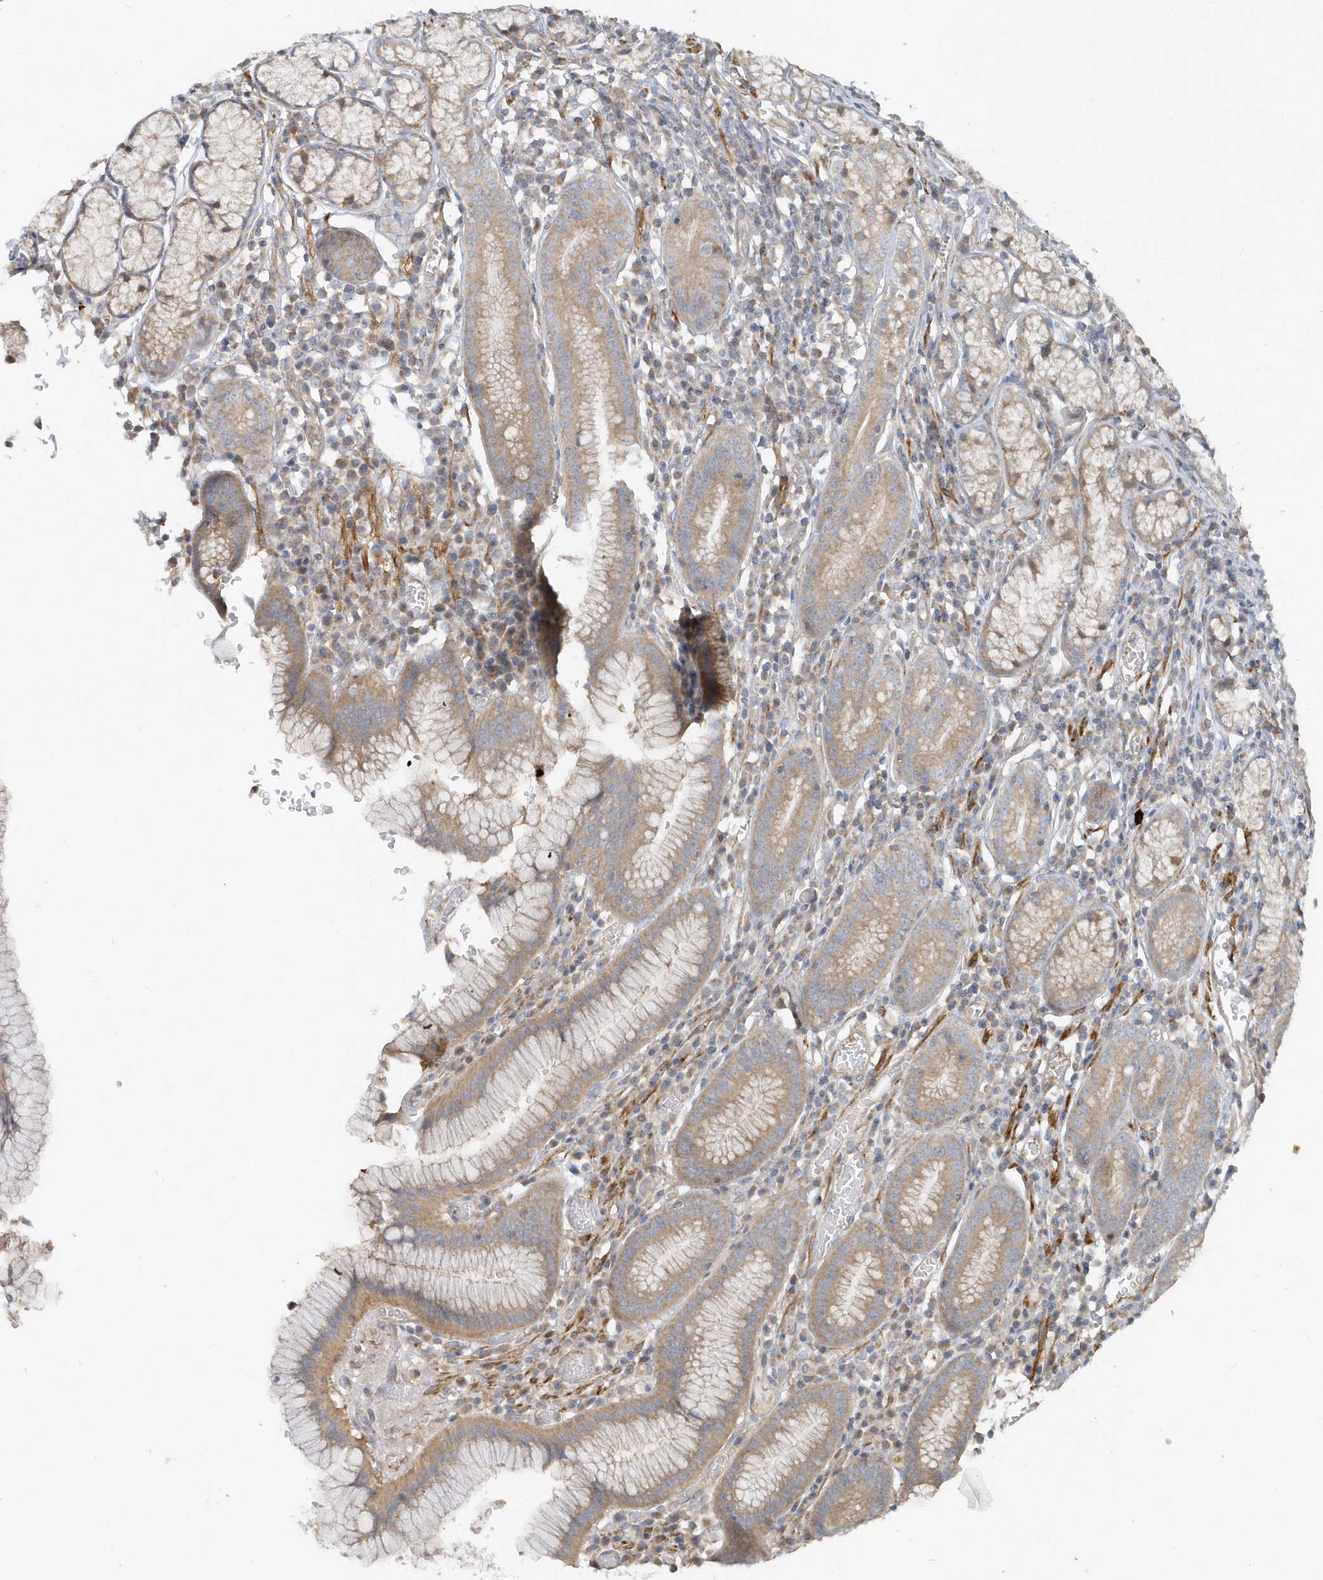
{"staining": {"intensity": "moderate", "quantity": "25%-75%", "location": "cytoplasmic/membranous"}, "tissue": "stomach", "cell_type": "Glandular cells", "image_type": "normal", "snomed": [{"axis": "morphology", "description": "Normal tissue, NOS"}, {"axis": "topography", "description": "Stomach"}], "caption": "Moderate cytoplasmic/membranous staining for a protein is identified in approximately 25%-75% of glandular cells of benign stomach using immunohistochemistry.", "gene": "LEXM", "patient": {"sex": "male", "age": 55}}